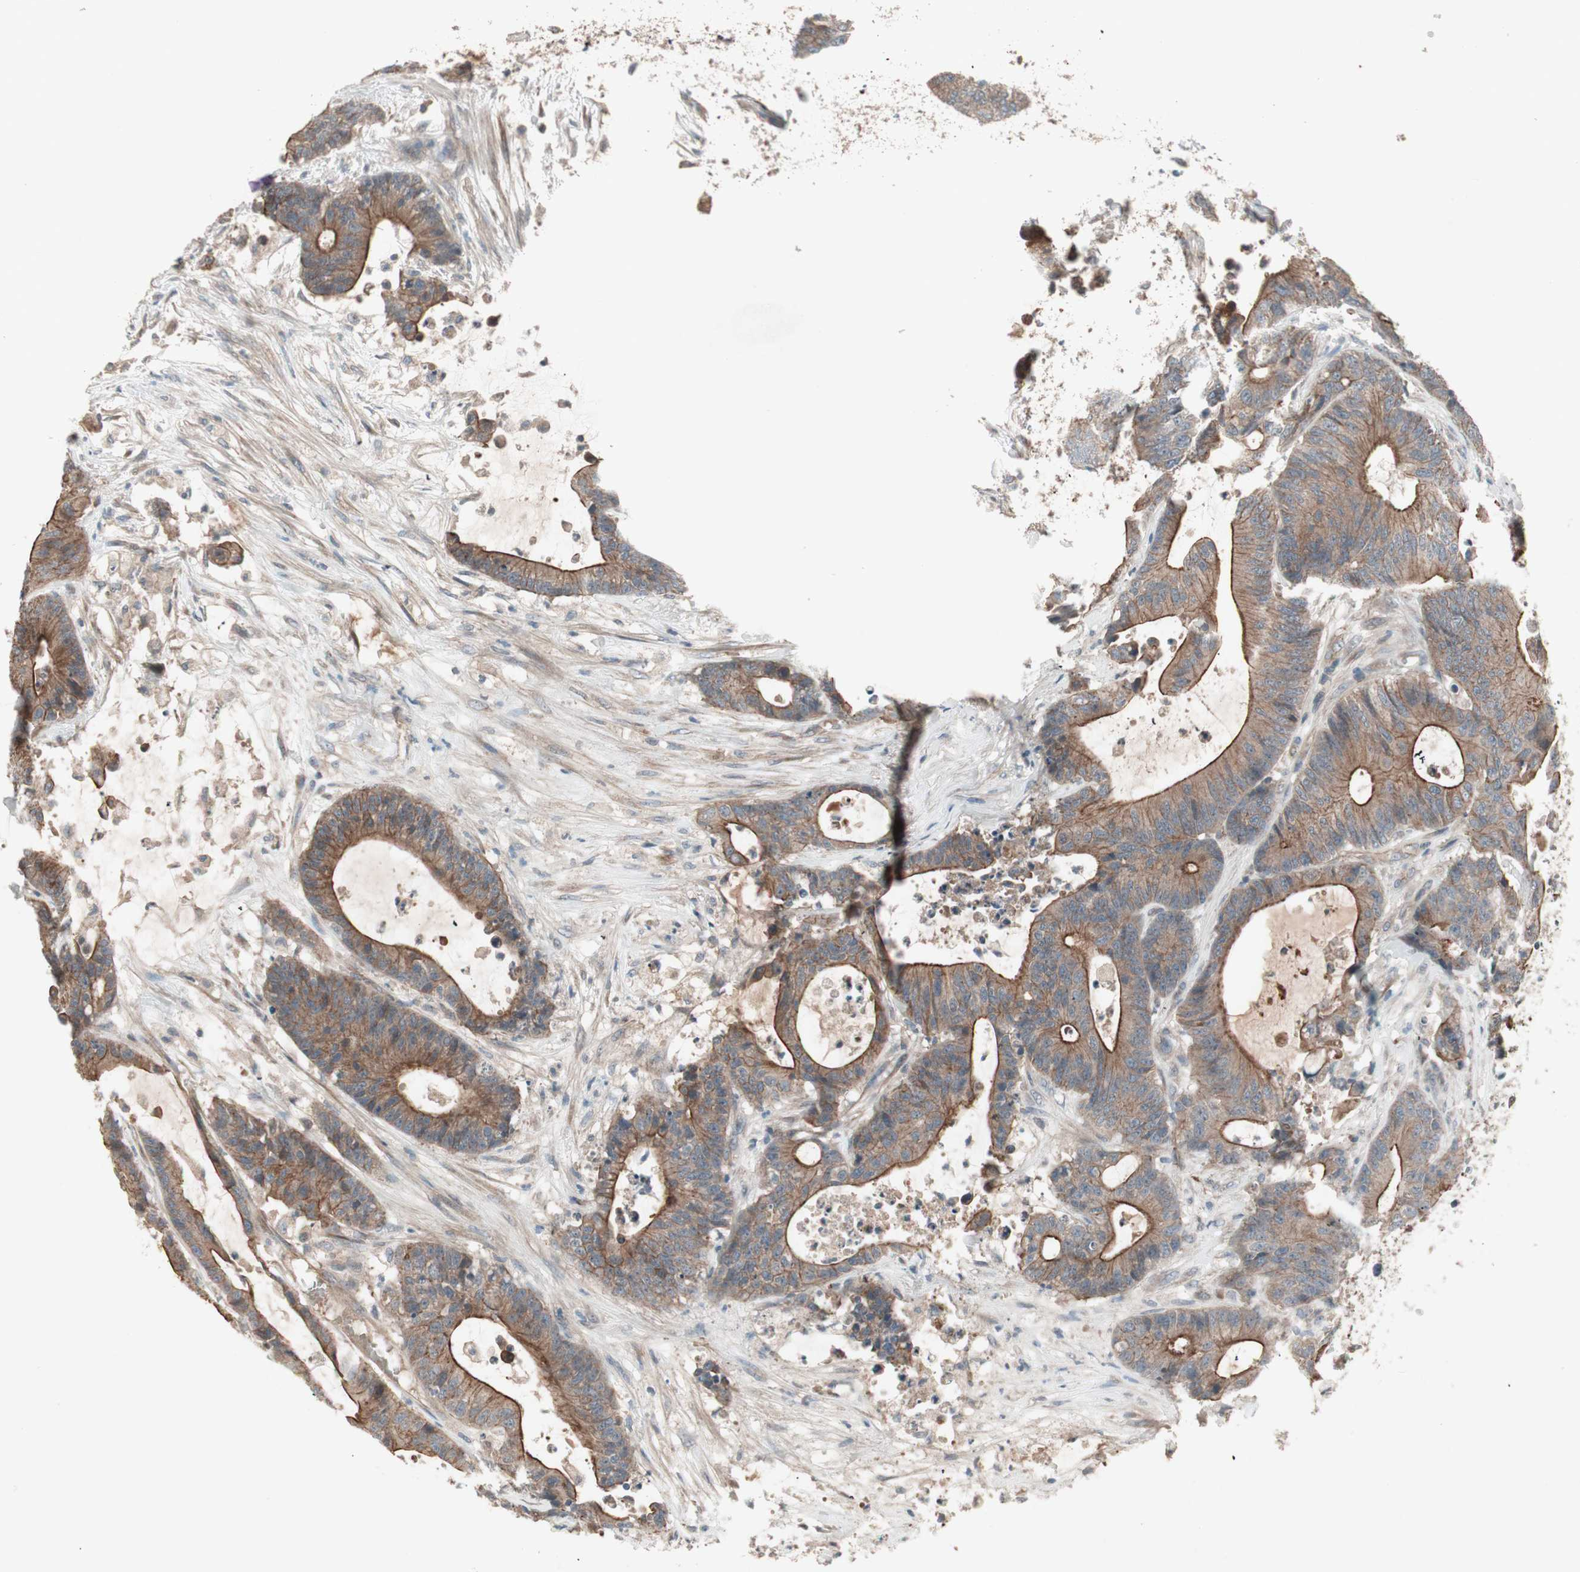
{"staining": {"intensity": "strong", "quantity": ">75%", "location": "cytoplasmic/membranous"}, "tissue": "colorectal cancer", "cell_type": "Tumor cells", "image_type": "cancer", "snomed": [{"axis": "morphology", "description": "Adenocarcinoma, NOS"}, {"axis": "topography", "description": "Colon"}], "caption": "Colorectal cancer stained for a protein exhibits strong cytoplasmic/membranous positivity in tumor cells. (DAB (3,3'-diaminobenzidine) IHC, brown staining for protein, blue staining for nuclei).", "gene": "TFPI", "patient": {"sex": "female", "age": 84}}